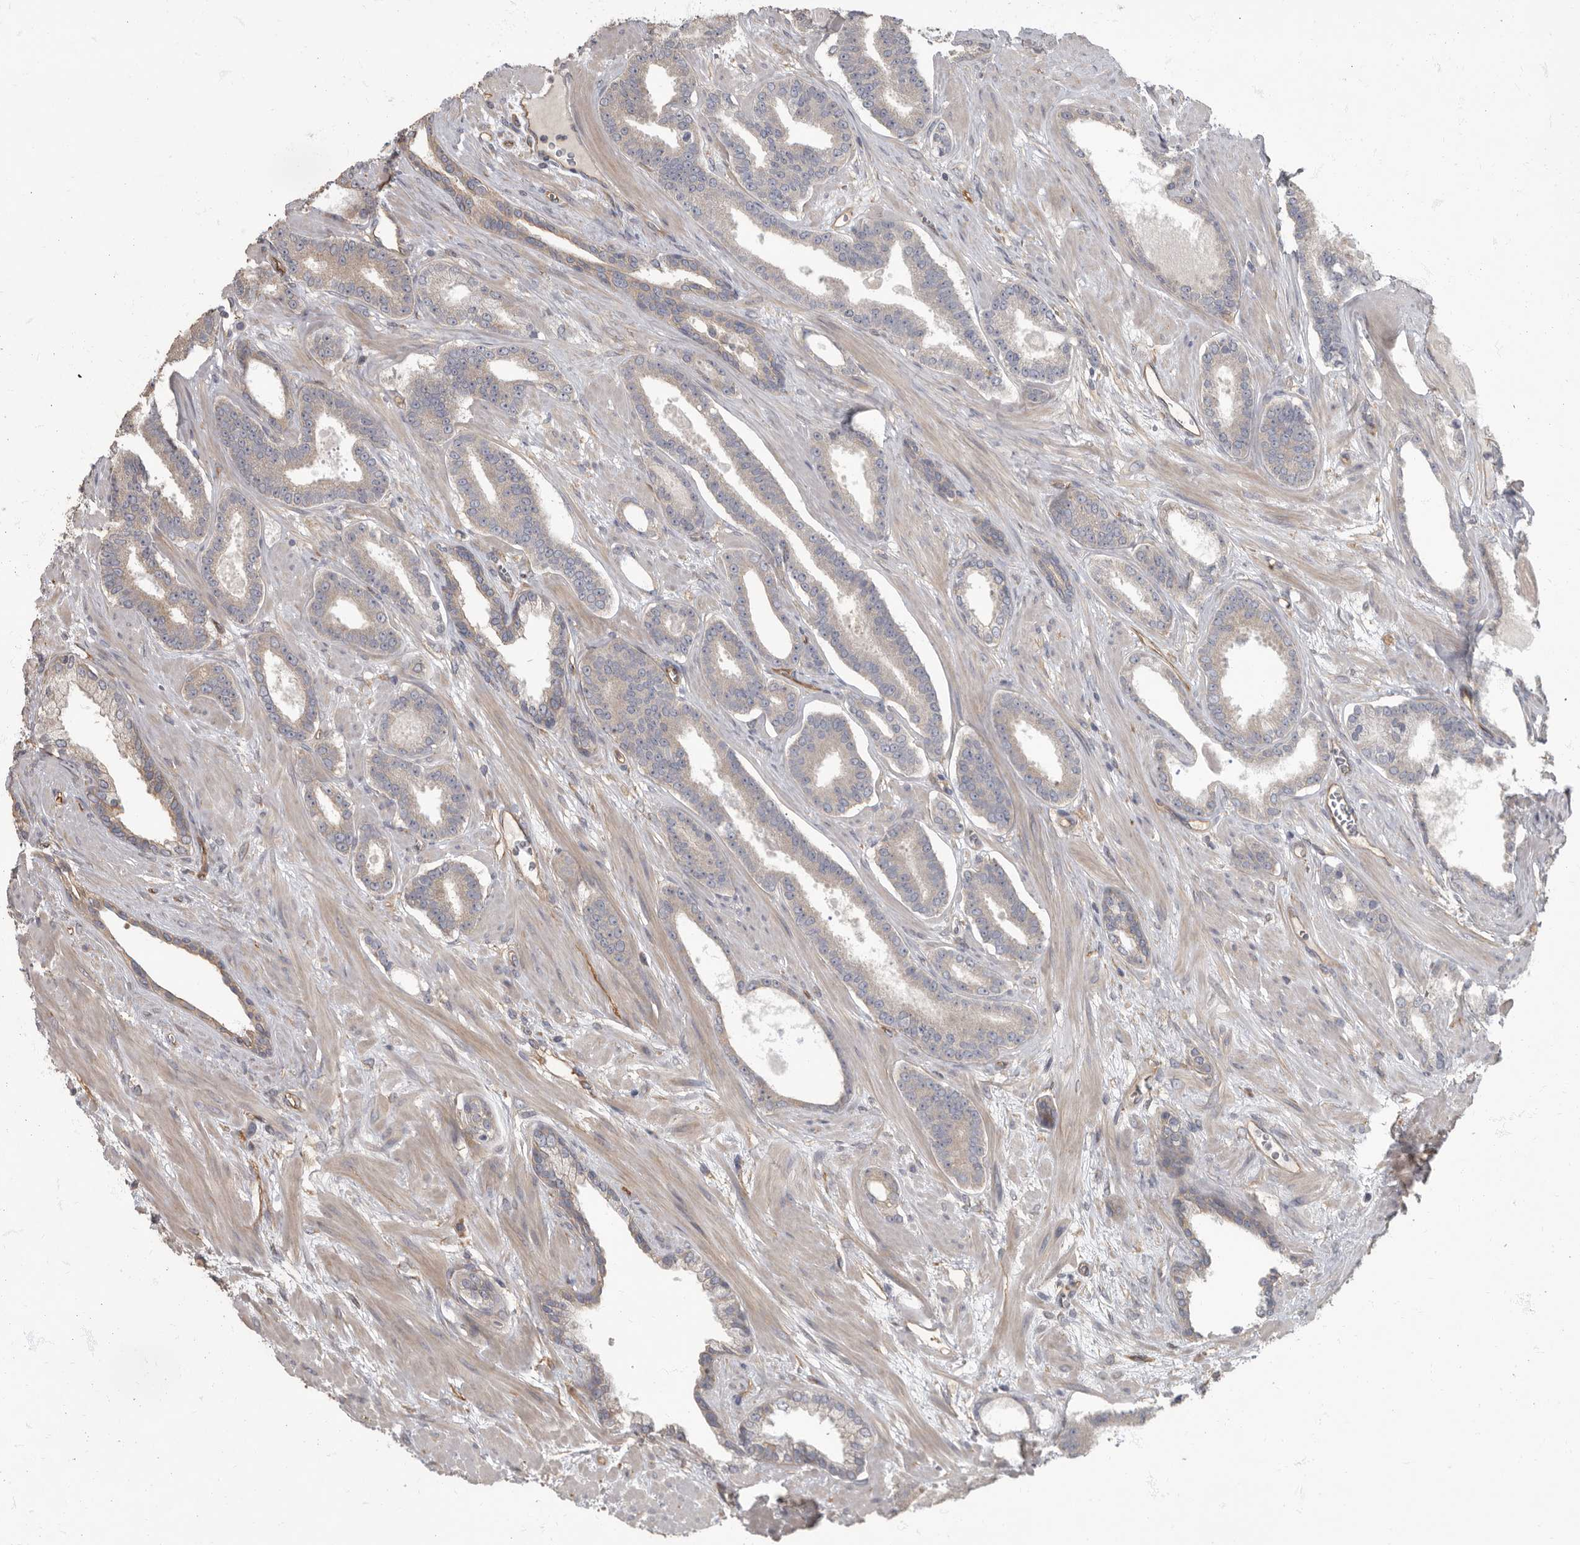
{"staining": {"intensity": "negative", "quantity": "none", "location": "none"}, "tissue": "prostate cancer", "cell_type": "Tumor cells", "image_type": "cancer", "snomed": [{"axis": "morphology", "description": "Adenocarcinoma, Low grade"}, {"axis": "topography", "description": "Prostate"}], "caption": "Tumor cells show no significant protein positivity in prostate cancer (low-grade adenocarcinoma).", "gene": "PDK1", "patient": {"sex": "male", "age": 70}}